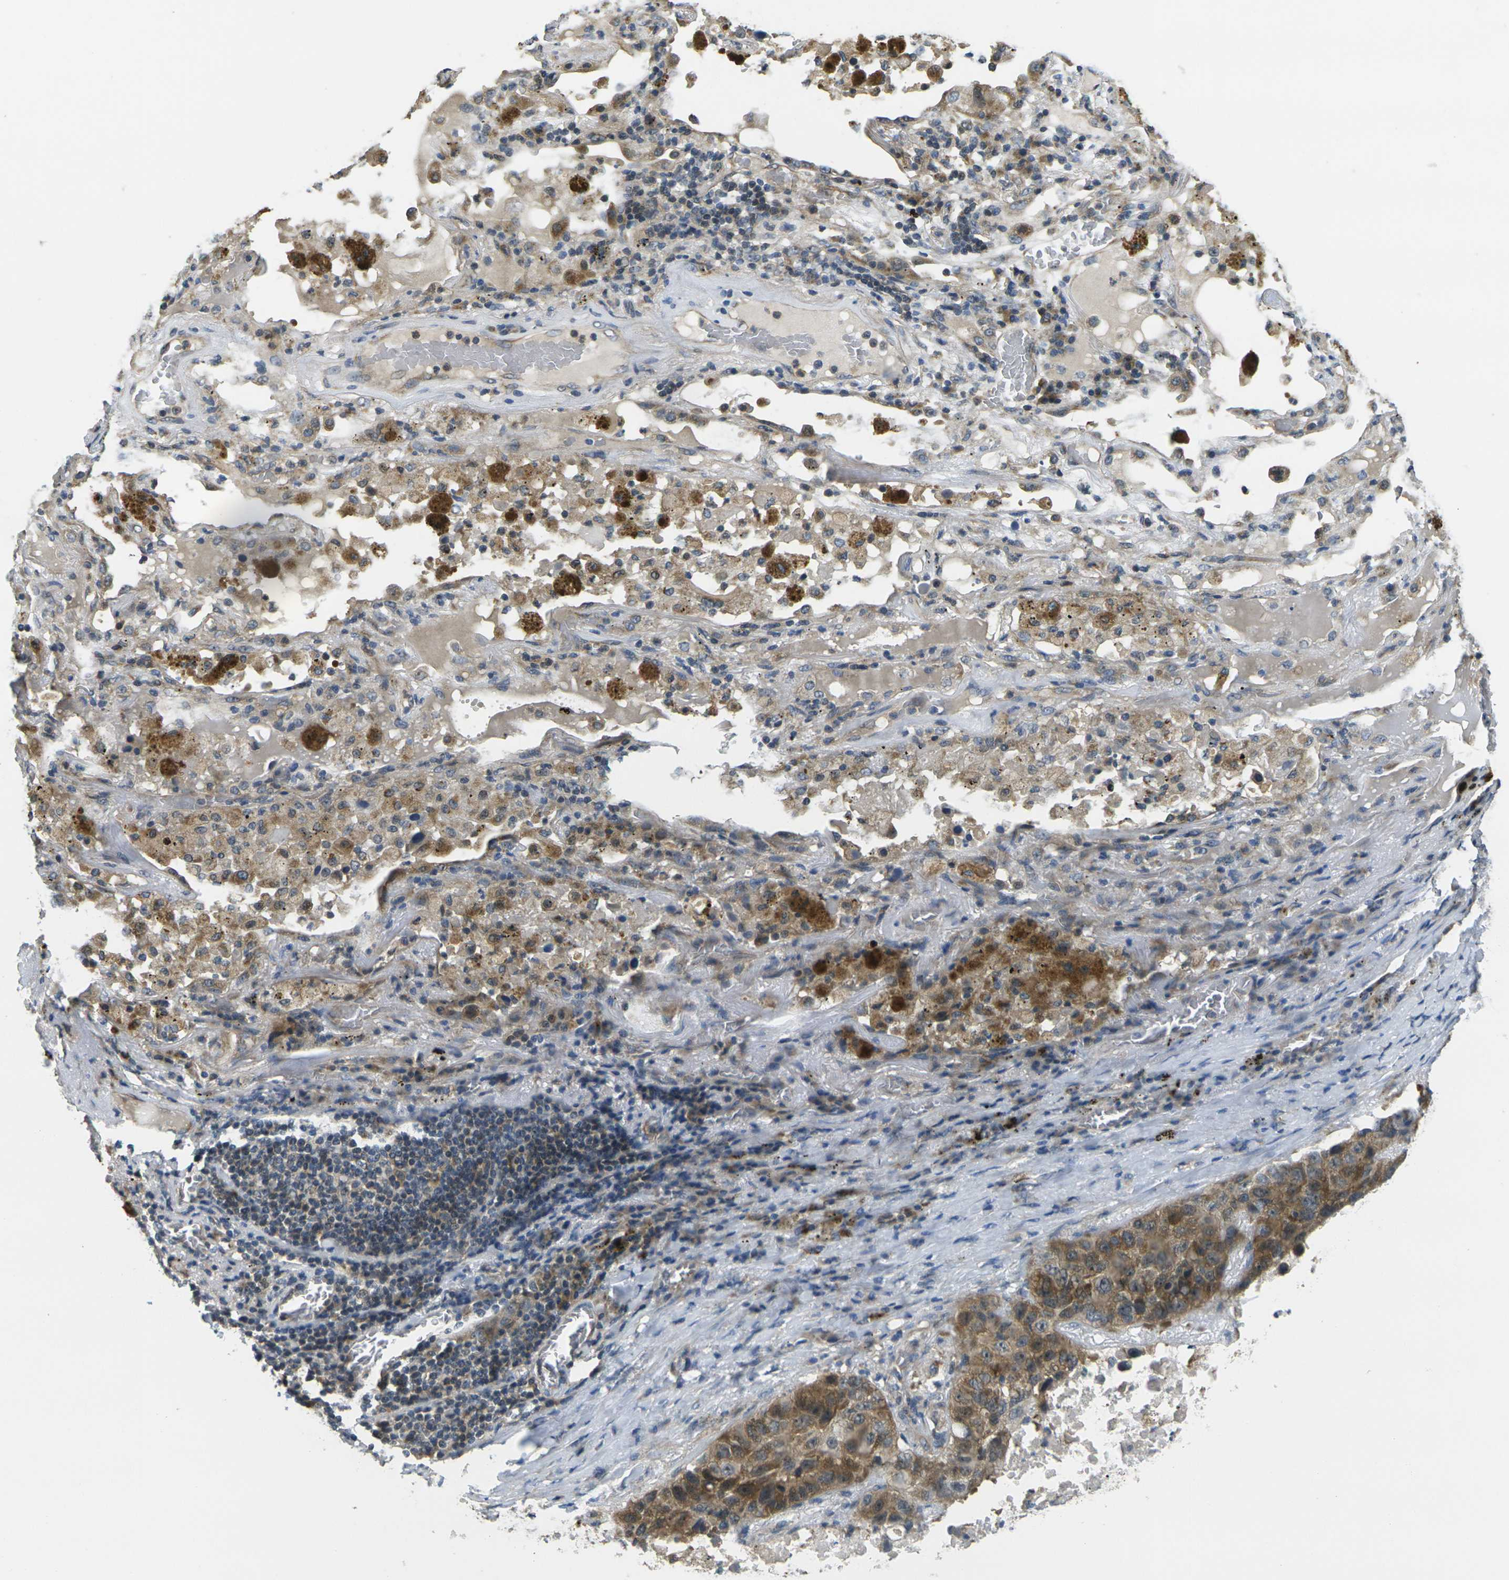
{"staining": {"intensity": "weak", "quantity": ">75%", "location": "cytoplasmic/membranous"}, "tissue": "lung cancer", "cell_type": "Tumor cells", "image_type": "cancer", "snomed": [{"axis": "morphology", "description": "Squamous cell carcinoma, NOS"}, {"axis": "topography", "description": "Lung"}], "caption": "A brown stain highlights weak cytoplasmic/membranous positivity of a protein in human lung cancer tumor cells. The protein of interest is stained brown, and the nuclei are stained in blue (DAB IHC with brightfield microscopy, high magnification).", "gene": "MINAR2", "patient": {"sex": "male", "age": 57}}